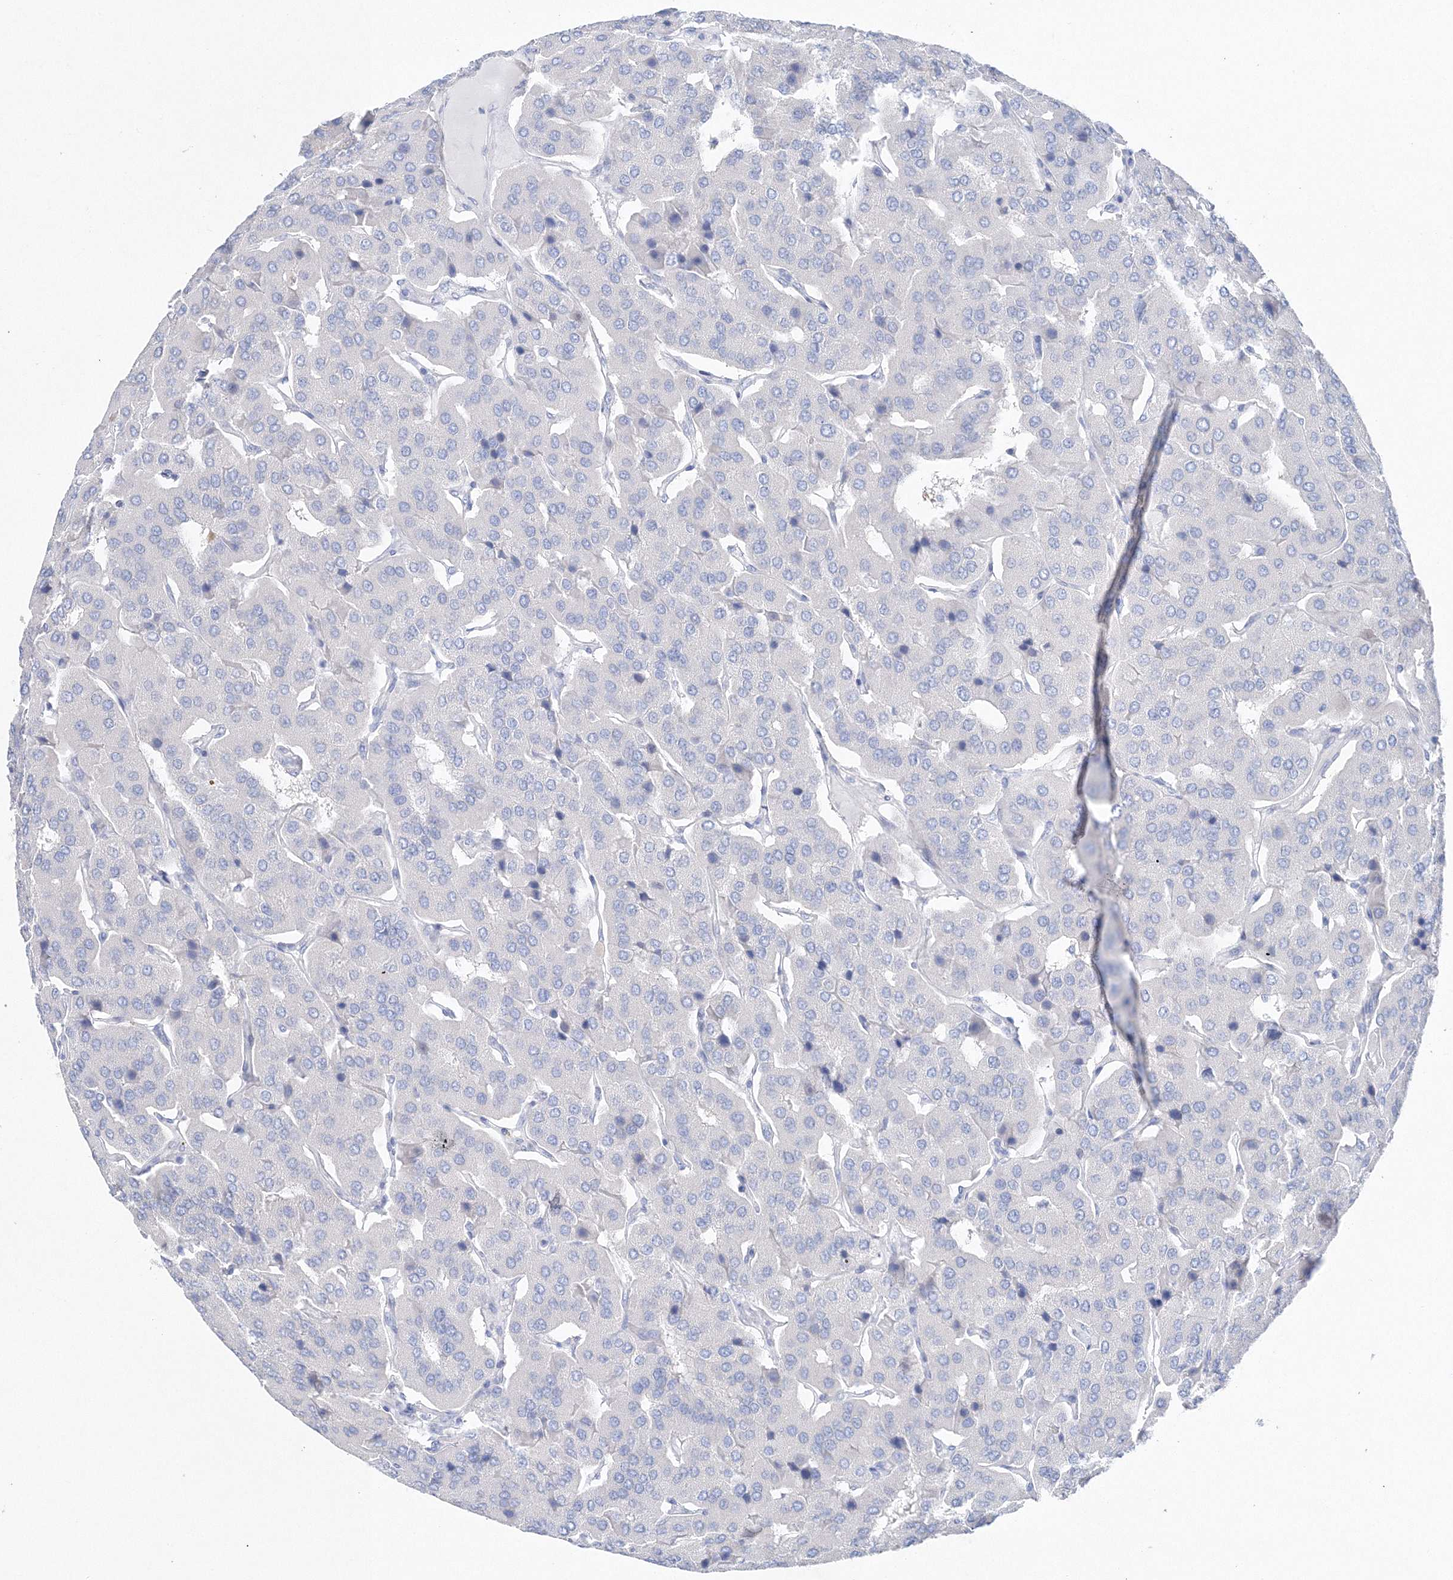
{"staining": {"intensity": "negative", "quantity": "none", "location": "none"}, "tissue": "parathyroid gland", "cell_type": "Glandular cells", "image_type": "normal", "snomed": [{"axis": "morphology", "description": "Normal tissue, NOS"}, {"axis": "morphology", "description": "Adenoma, NOS"}, {"axis": "topography", "description": "Parathyroid gland"}], "caption": "DAB (3,3'-diaminobenzidine) immunohistochemical staining of benign parathyroid gland exhibits no significant positivity in glandular cells. (Brightfield microscopy of DAB immunohistochemistry at high magnification).", "gene": "HMGCS1", "patient": {"sex": "female", "age": 86}}